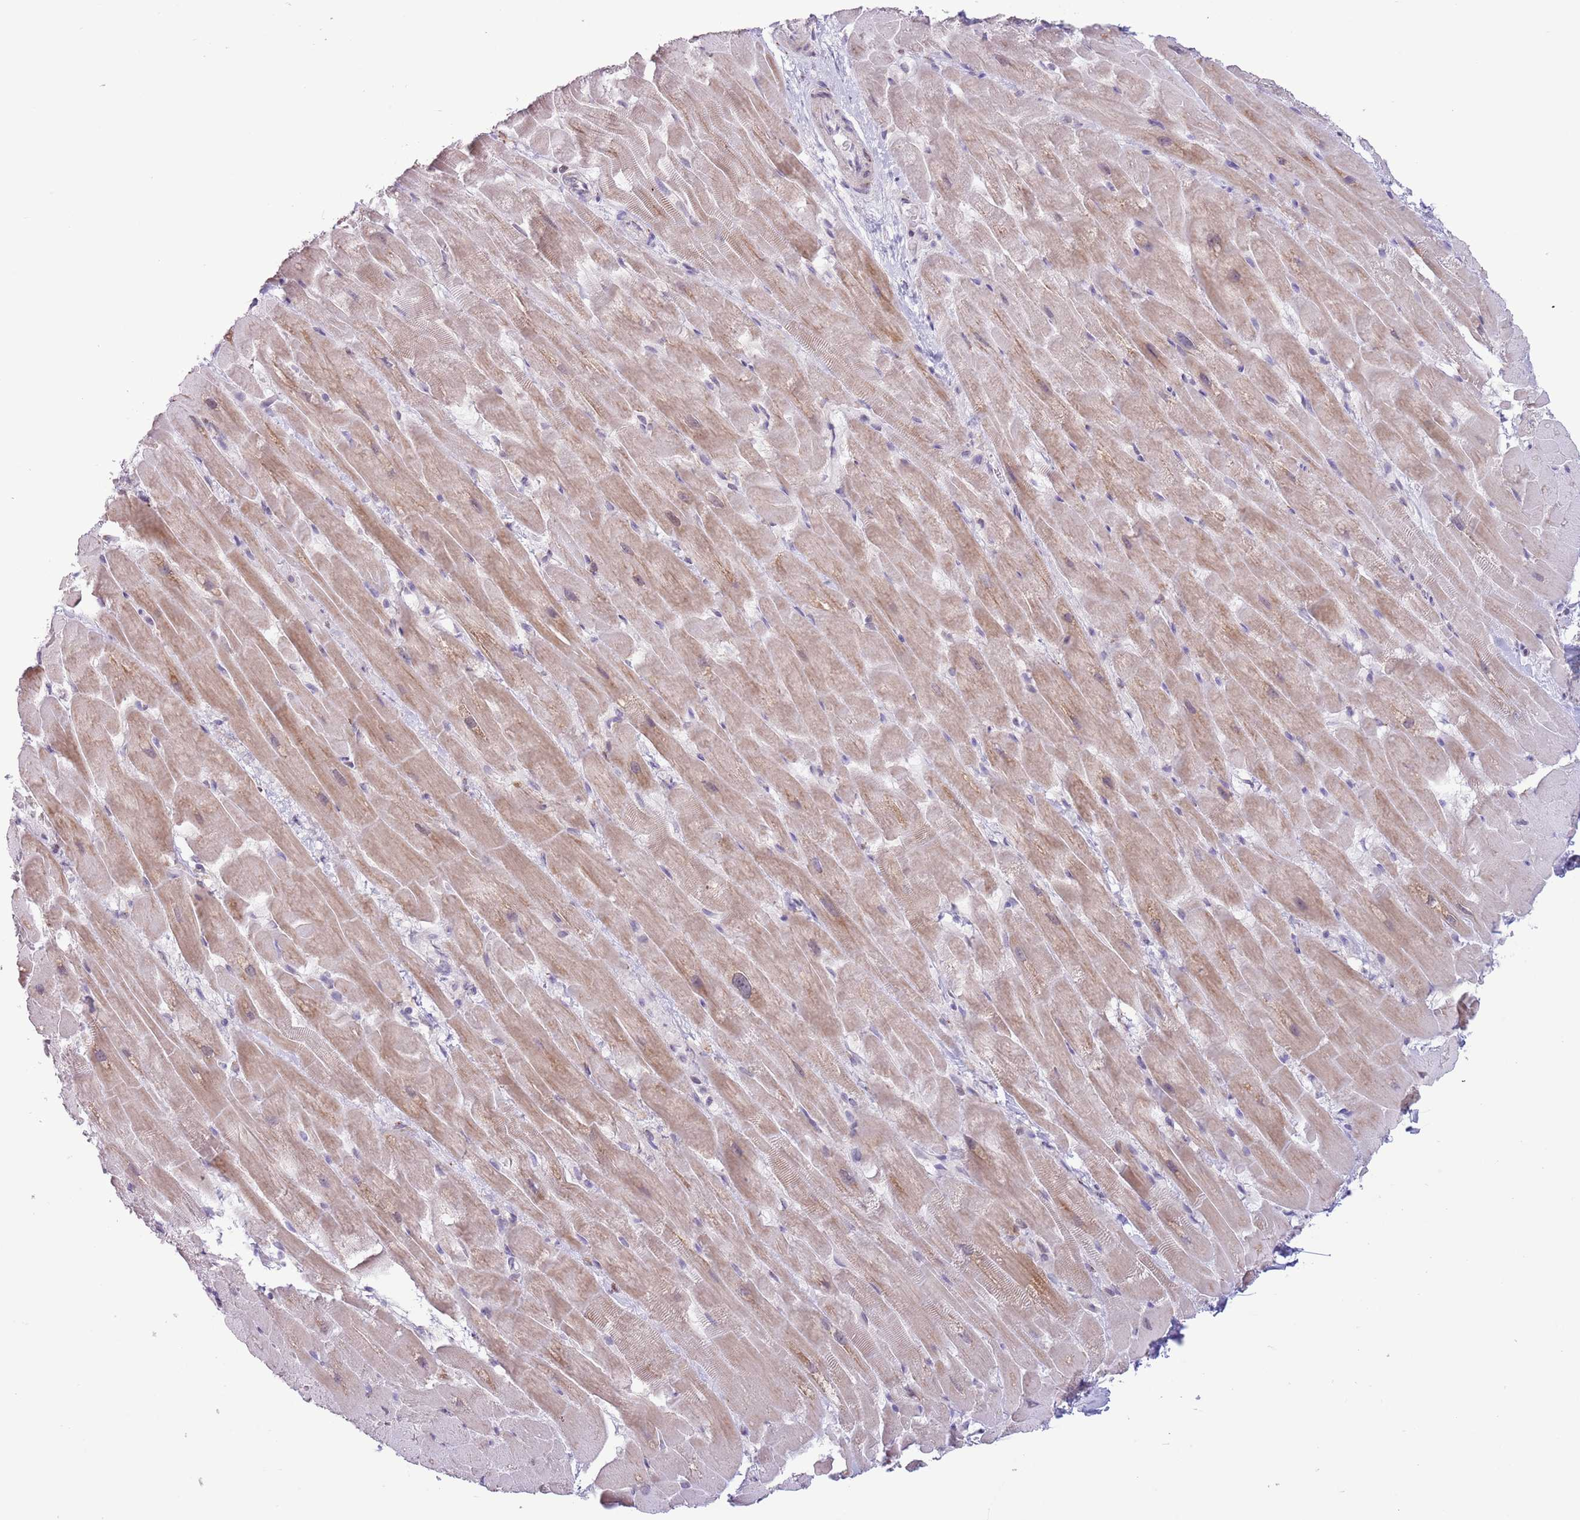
{"staining": {"intensity": "weak", "quantity": "25%-75%", "location": "cytoplasmic/membranous"}, "tissue": "heart muscle", "cell_type": "Cardiomyocytes", "image_type": "normal", "snomed": [{"axis": "morphology", "description": "Normal tissue, NOS"}, {"axis": "topography", "description": "Heart"}], "caption": "An immunohistochemistry (IHC) image of benign tissue is shown. Protein staining in brown shows weak cytoplasmic/membranous positivity in heart muscle within cardiomyocytes.", "gene": "ZNF576", "patient": {"sex": "male", "age": 37}}